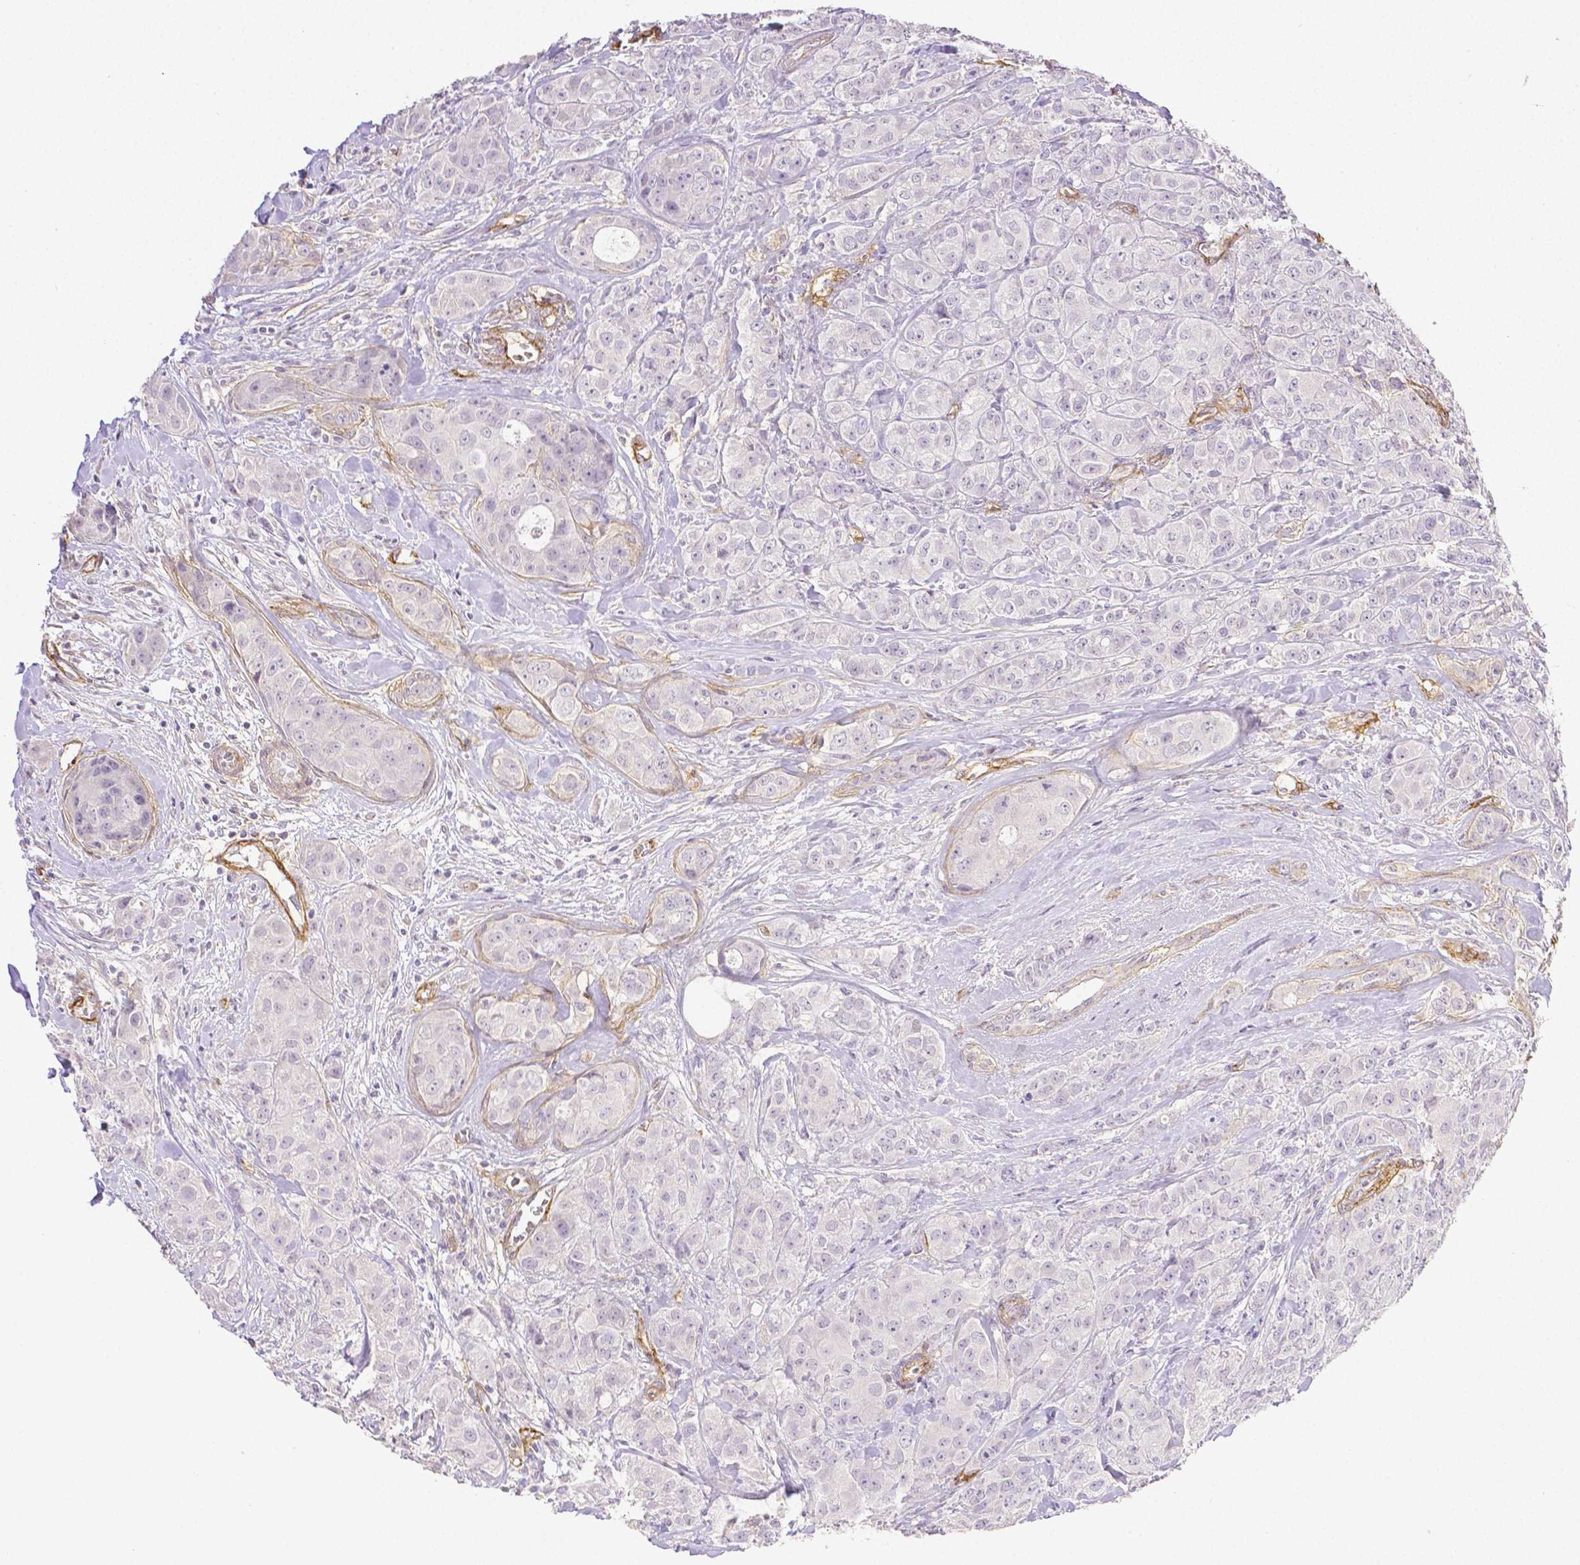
{"staining": {"intensity": "negative", "quantity": "none", "location": "none"}, "tissue": "breast cancer", "cell_type": "Tumor cells", "image_type": "cancer", "snomed": [{"axis": "morphology", "description": "Duct carcinoma"}, {"axis": "topography", "description": "Breast"}], "caption": "Immunohistochemical staining of breast cancer (intraductal carcinoma) reveals no significant expression in tumor cells.", "gene": "THY1", "patient": {"sex": "female", "age": 43}}